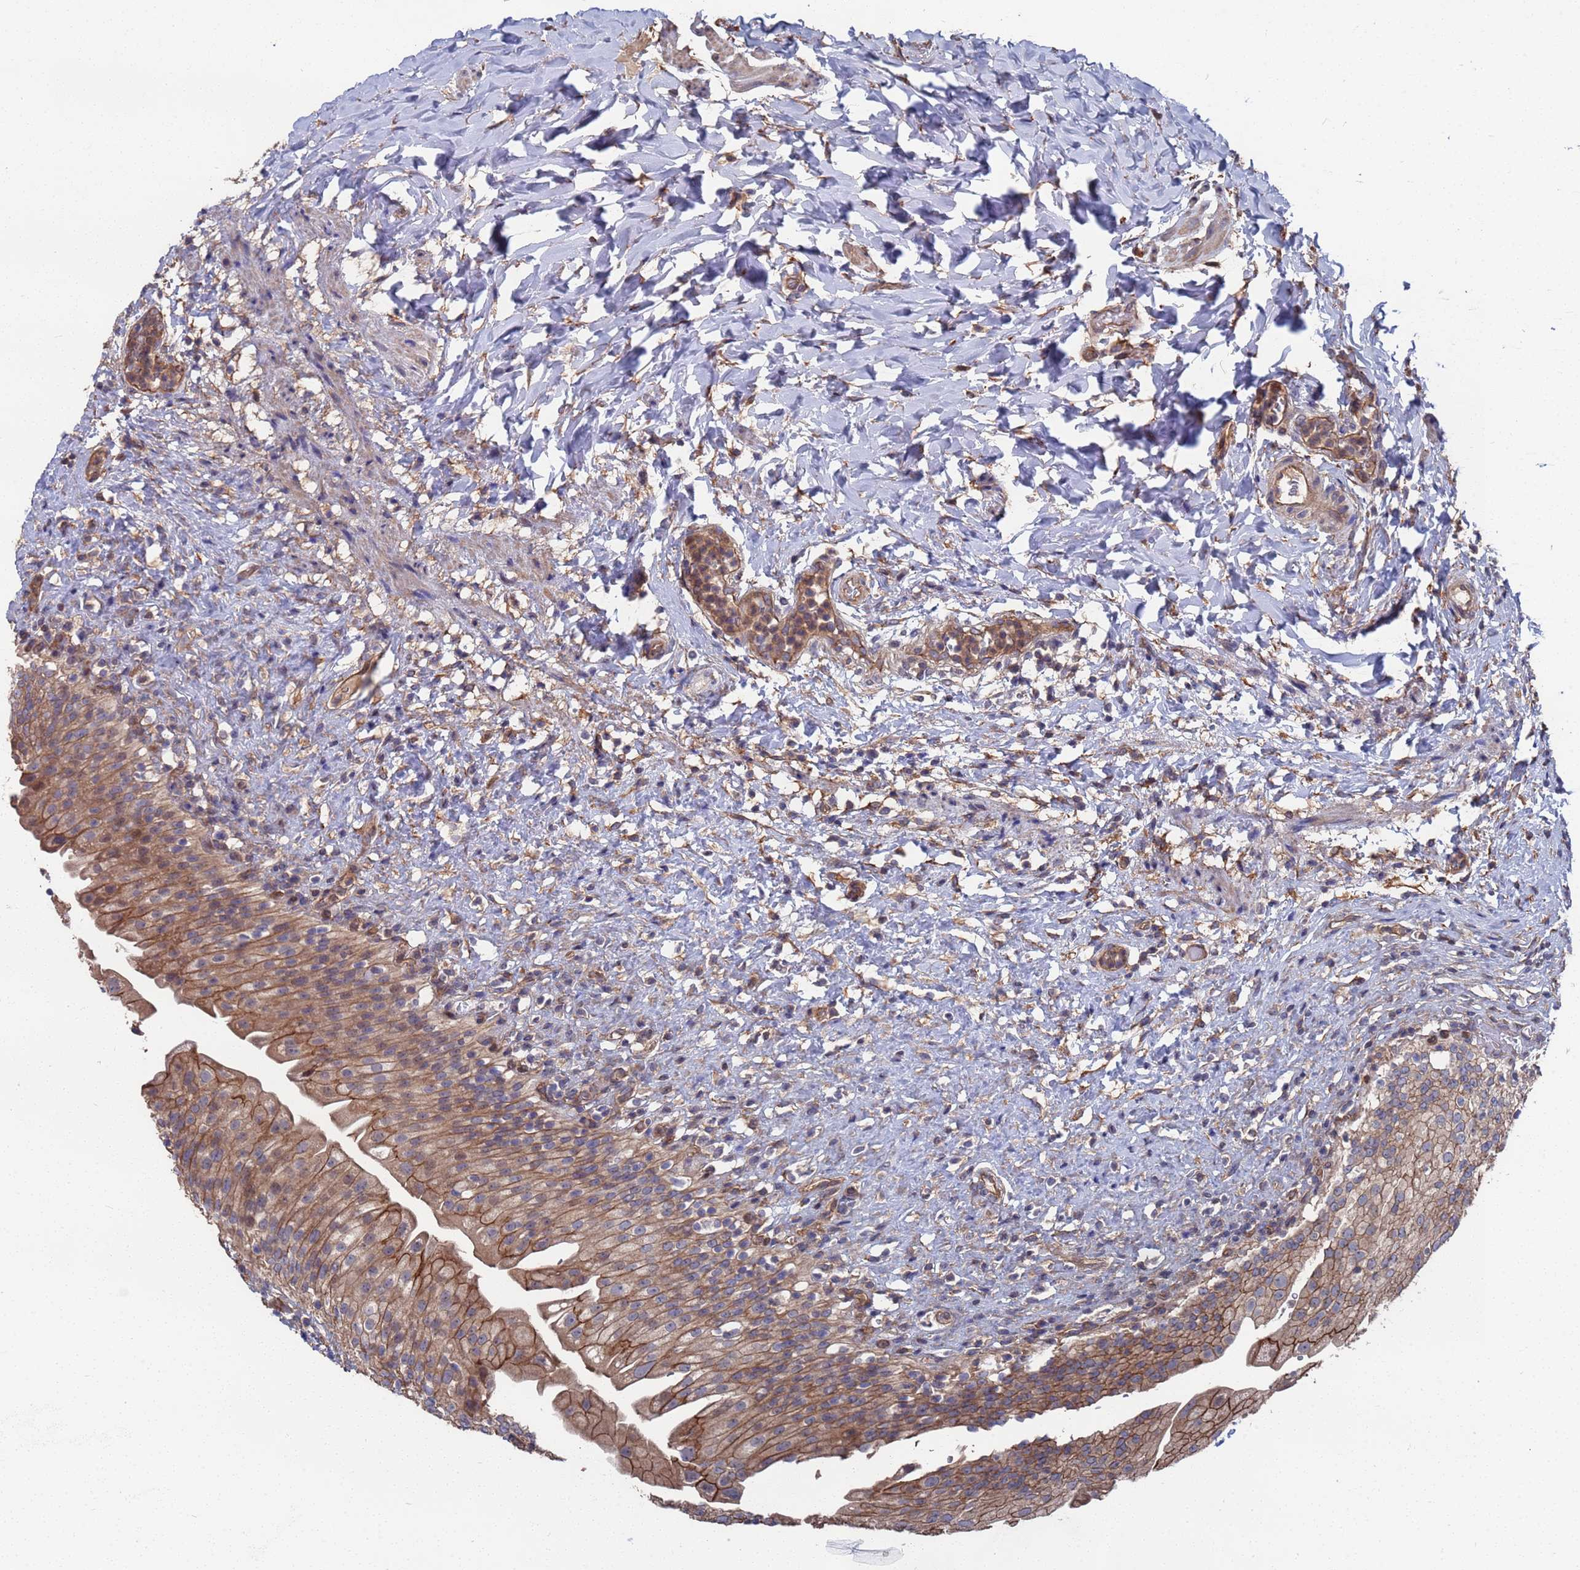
{"staining": {"intensity": "moderate", "quantity": "25%-75%", "location": "cytoplasmic/membranous,nuclear"}, "tissue": "urinary bladder", "cell_type": "Urothelial cells", "image_type": "normal", "snomed": [{"axis": "morphology", "description": "Normal tissue, NOS"}, {"axis": "topography", "description": "Urinary bladder"}], "caption": "Normal urinary bladder displays moderate cytoplasmic/membranous,nuclear expression in approximately 25%-75% of urothelial cells (IHC, brightfield microscopy, high magnification)..", "gene": "NDUFAF6", "patient": {"sex": "female", "age": 27}}